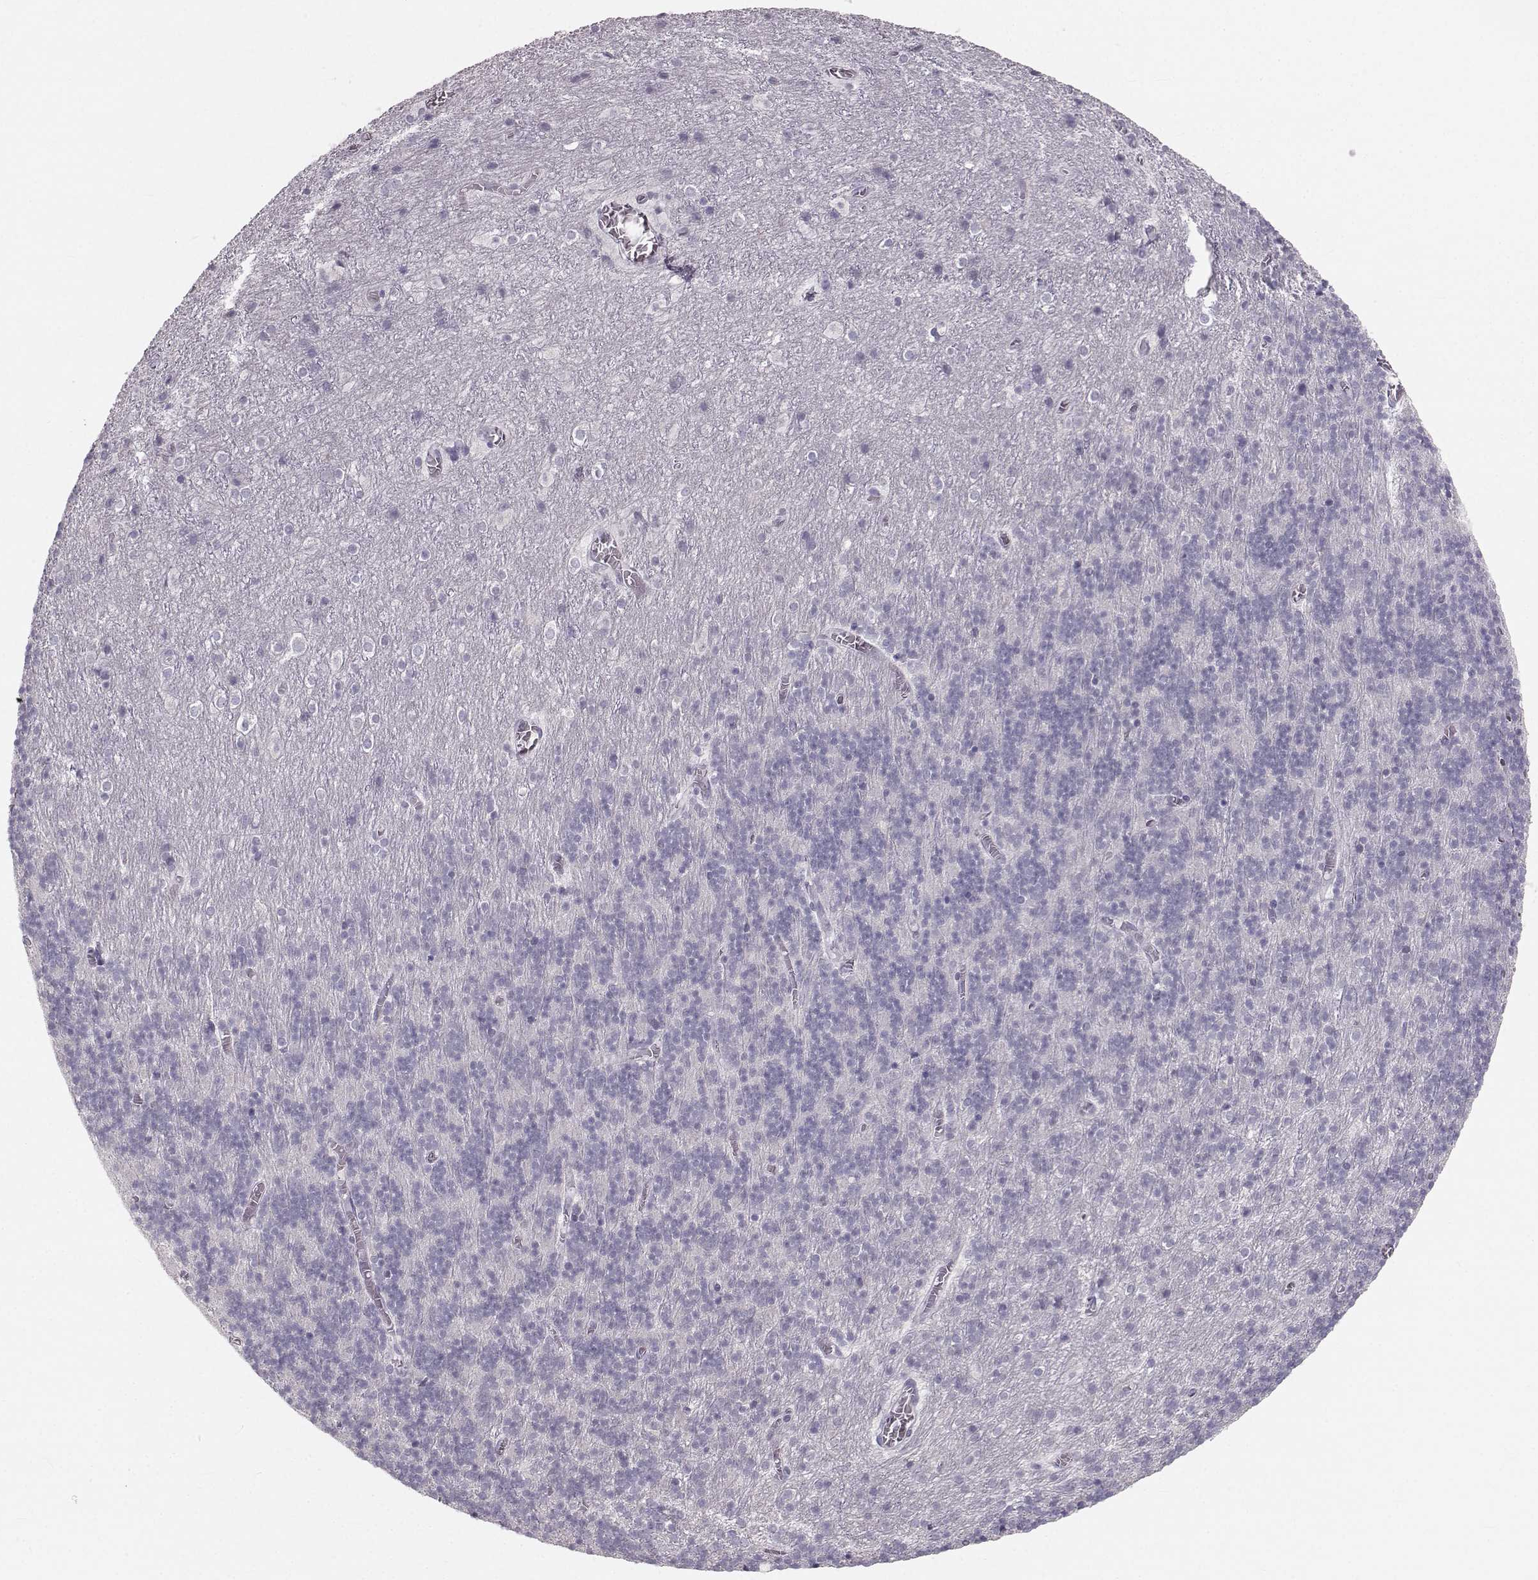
{"staining": {"intensity": "negative", "quantity": "none", "location": "none"}, "tissue": "cerebellum", "cell_type": "Cells in granular layer", "image_type": "normal", "snomed": [{"axis": "morphology", "description": "Normal tissue, NOS"}, {"axis": "topography", "description": "Cerebellum"}], "caption": "Micrograph shows no significant protein expression in cells in granular layer of benign cerebellum. Nuclei are stained in blue.", "gene": "OIP5", "patient": {"sex": "male", "age": 70}}